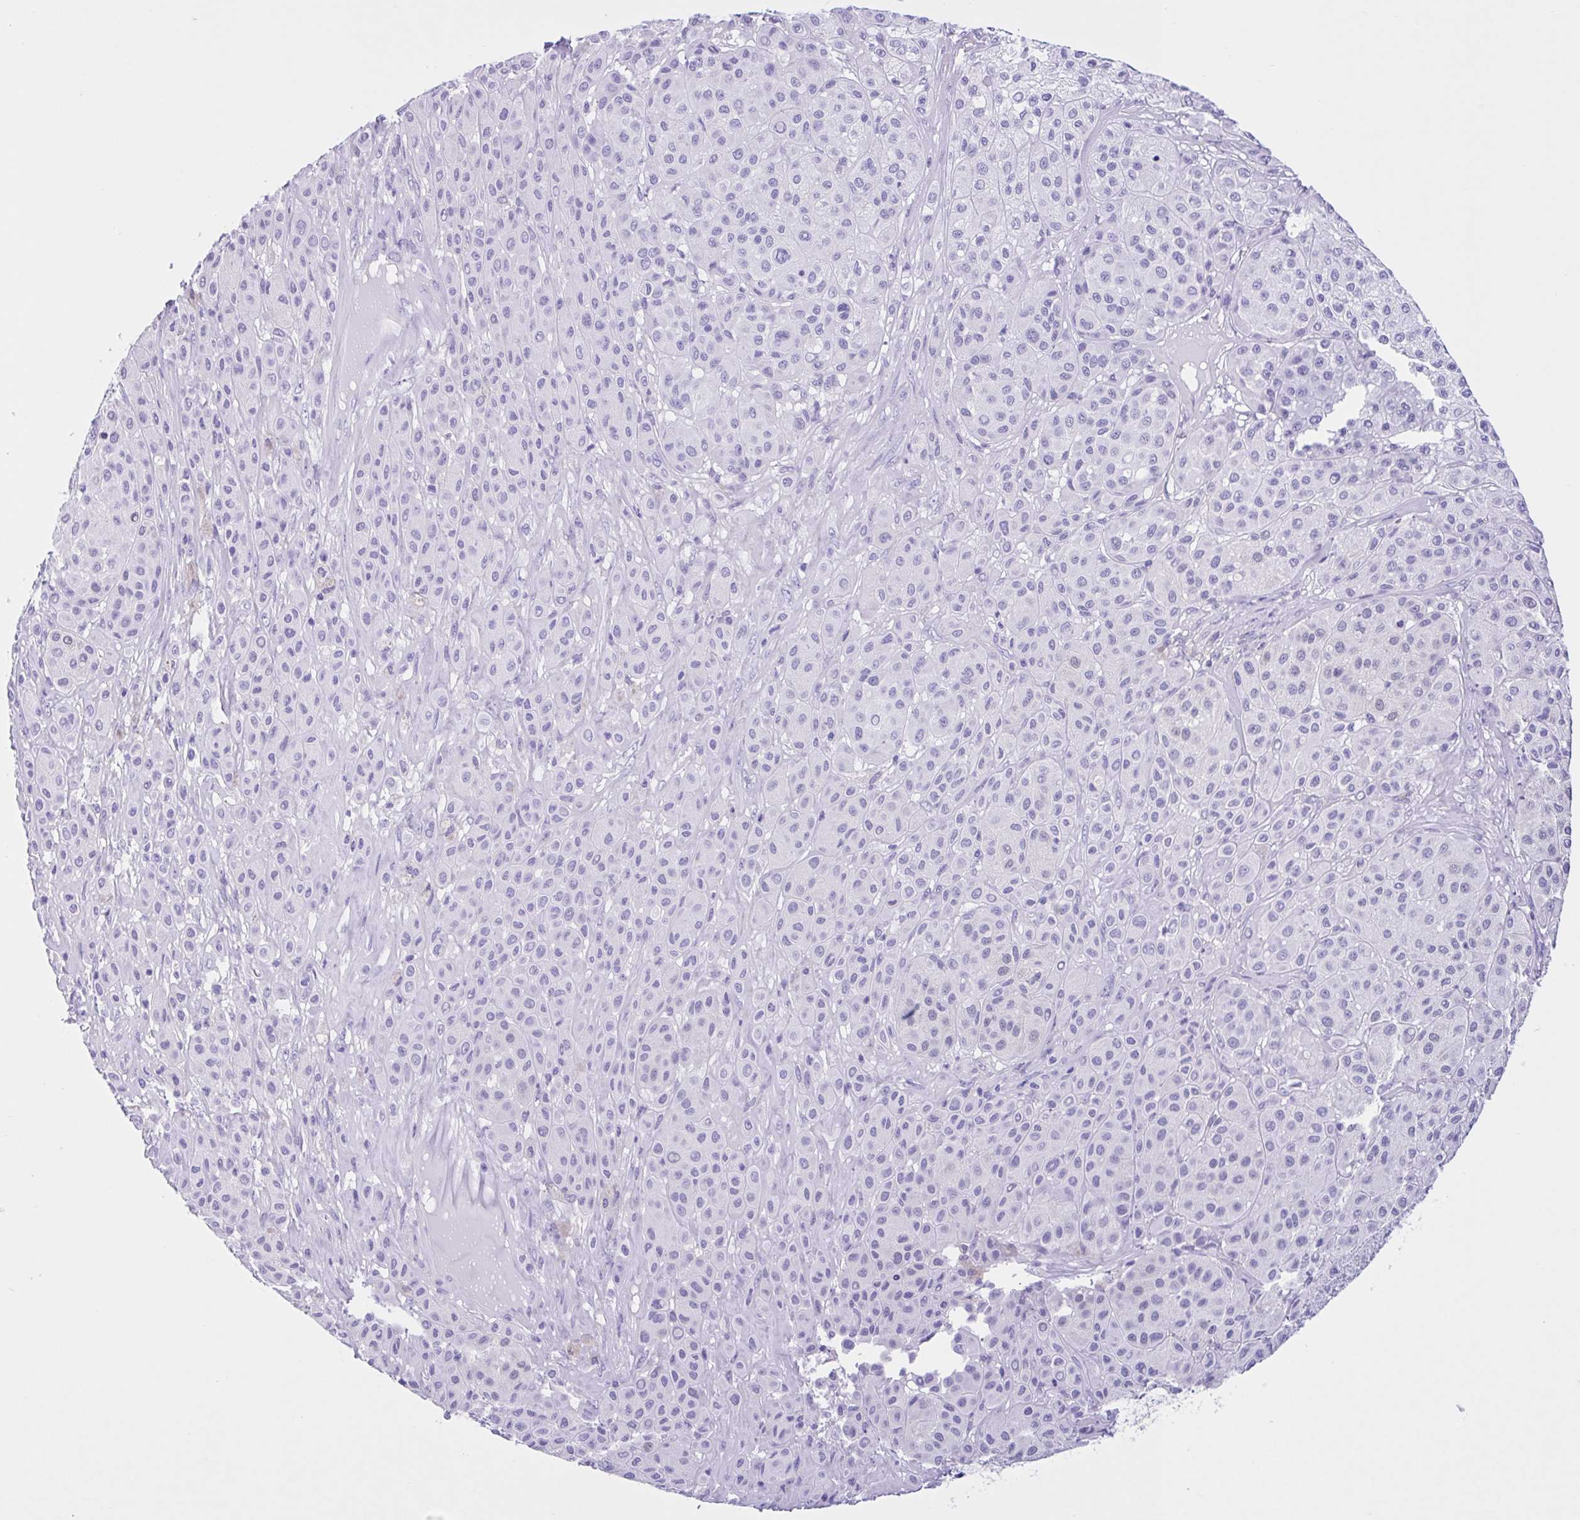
{"staining": {"intensity": "negative", "quantity": "none", "location": "none"}, "tissue": "melanoma", "cell_type": "Tumor cells", "image_type": "cancer", "snomed": [{"axis": "morphology", "description": "Malignant melanoma, Metastatic site"}, {"axis": "topography", "description": "Smooth muscle"}], "caption": "IHC micrograph of neoplastic tissue: human malignant melanoma (metastatic site) stained with DAB (3,3'-diaminobenzidine) demonstrates no significant protein expression in tumor cells.", "gene": "IAPP", "patient": {"sex": "male", "age": 41}}